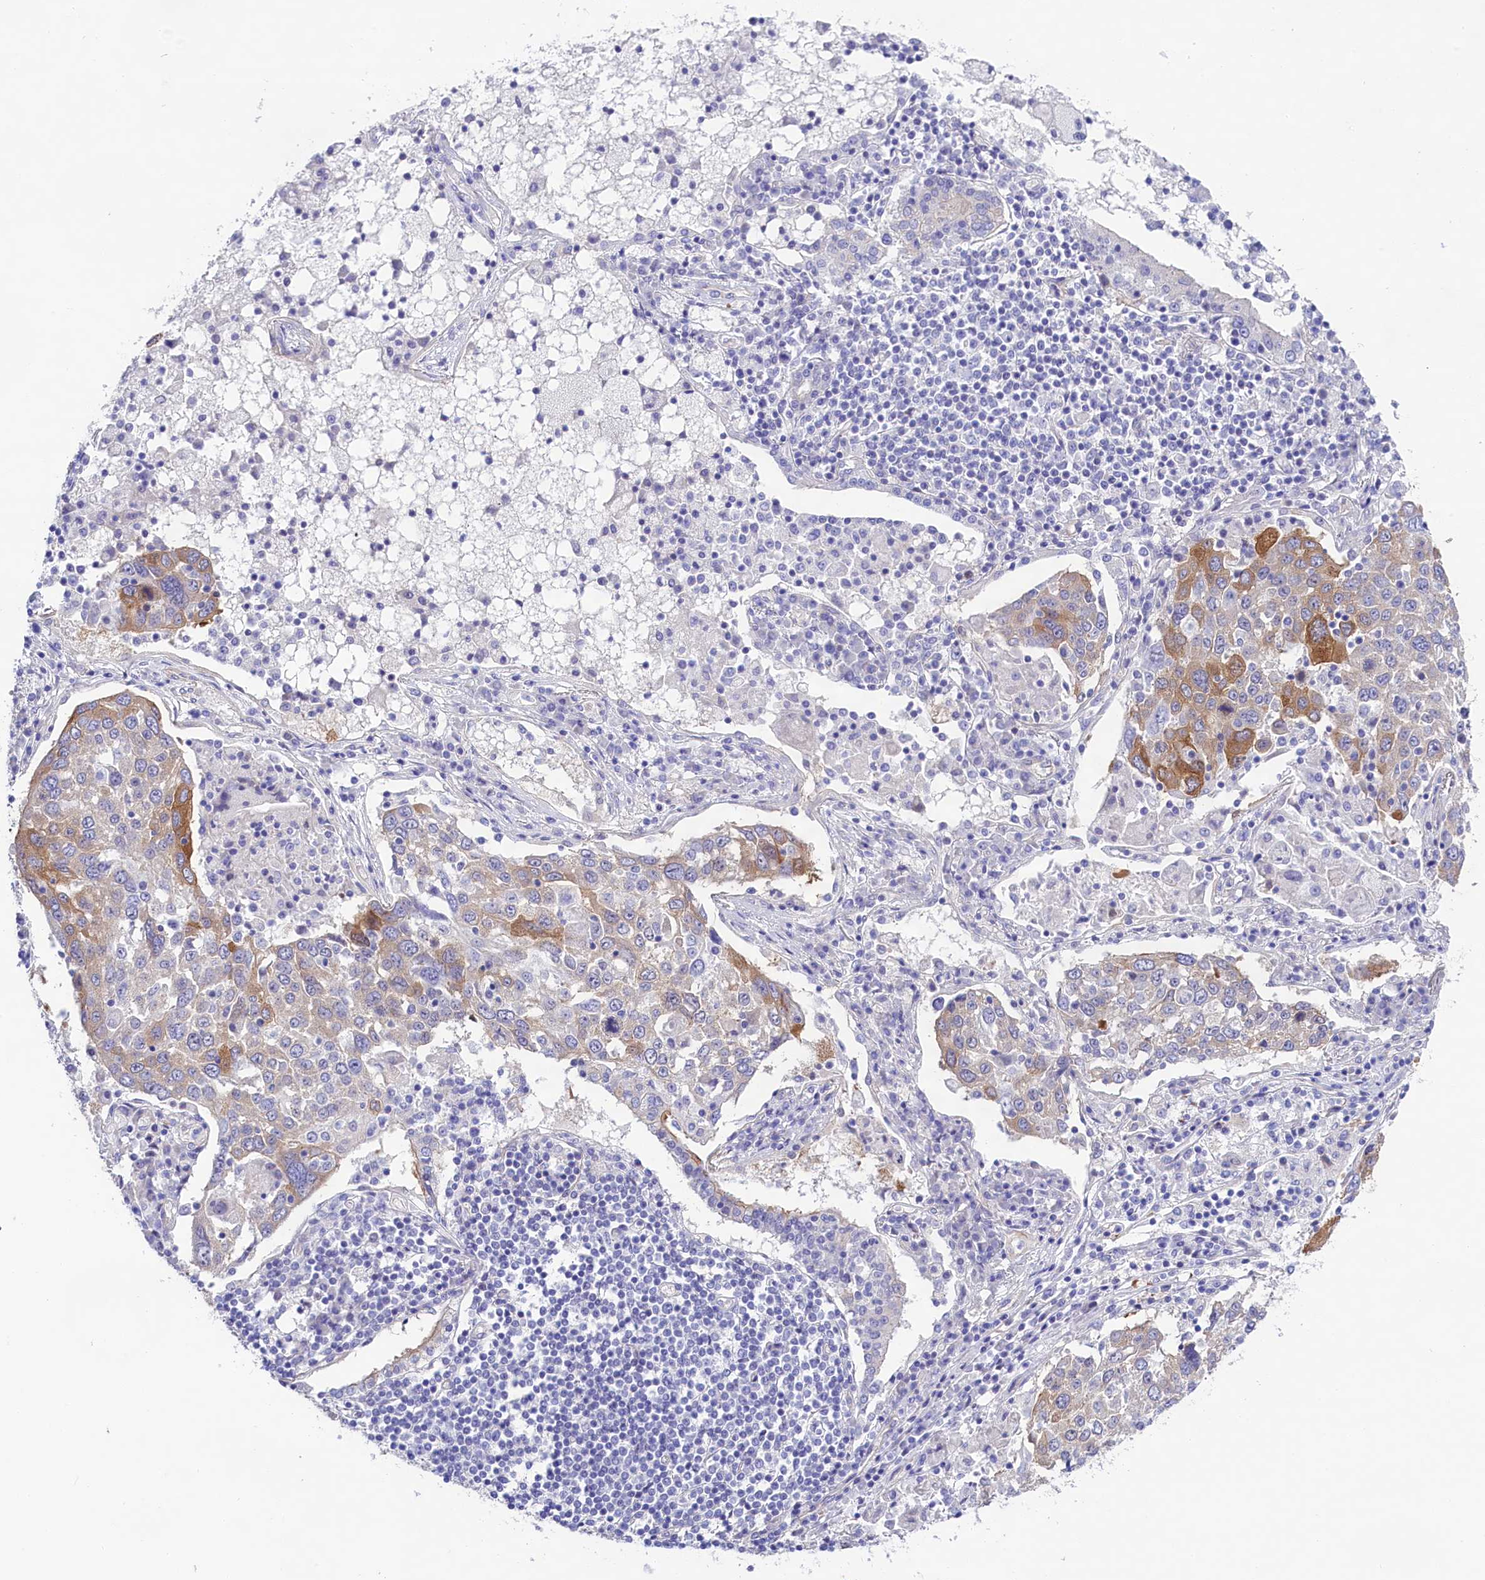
{"staining": {"intensity": "moderate", "quantity": "<25%", "location": "cytoplasmic/membranous"}, "tissue": "lung cancer", "cell_type": "Tumor cells", "image_type": "cancer", "snomed": [{"axis": "morphology", "description": "Squamous cell carcinoma, NOS"}, {"axis": "topography", "description": "Lung"}], "caption": "Moderate cytoplasmic/membranous staining for a protein is seen in about <25% of tumor cells of lung cancer (squamous cell carcinoma) using immunohistochemistry (IHC).", "gene": "PPP1R13L", "patient": {"sex": "male", "age": 65}}